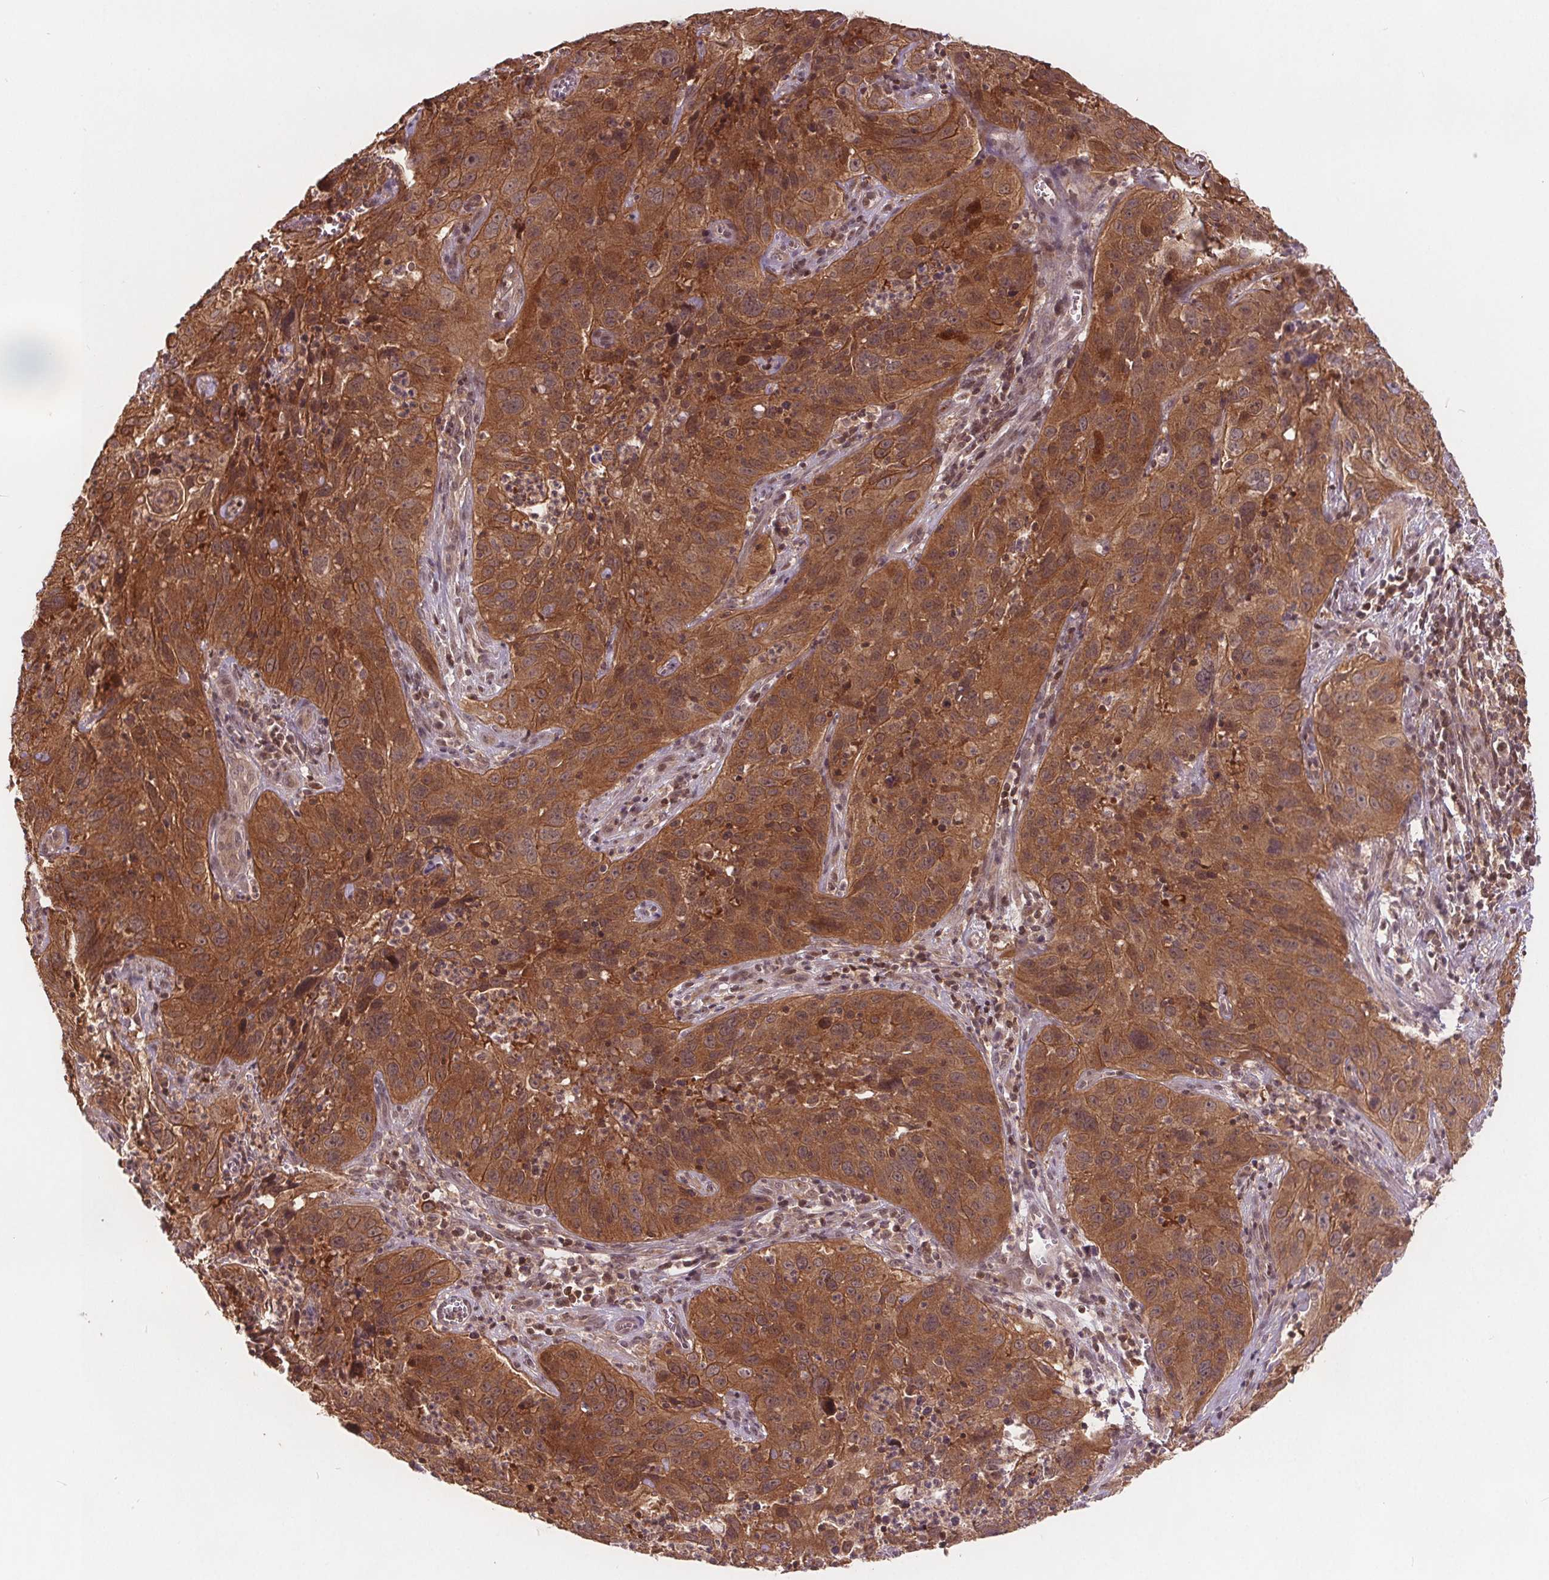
{"staining": {"intensity": "strong", "quantity": ">75%", "location": "cytoplasmic/membranous"}, "tissue": "cervical cancer", "cell_type": "Tumor cells", "image_type": "cancer", "snomed": [{"axis": "morphology", "description": "Squamous cell carcinoma, NOS"}, {"axis": "topography", "description": "Cervix"}], "caption": "This micrograph shows IHC staining of cervical cancer (squamous cell carcinoma), with high strong cytoplasmic/membranous staining in about >75% of tumor cells.", "gene": "HIF1AN", "patient": {"sex": "female", "age": 32}}